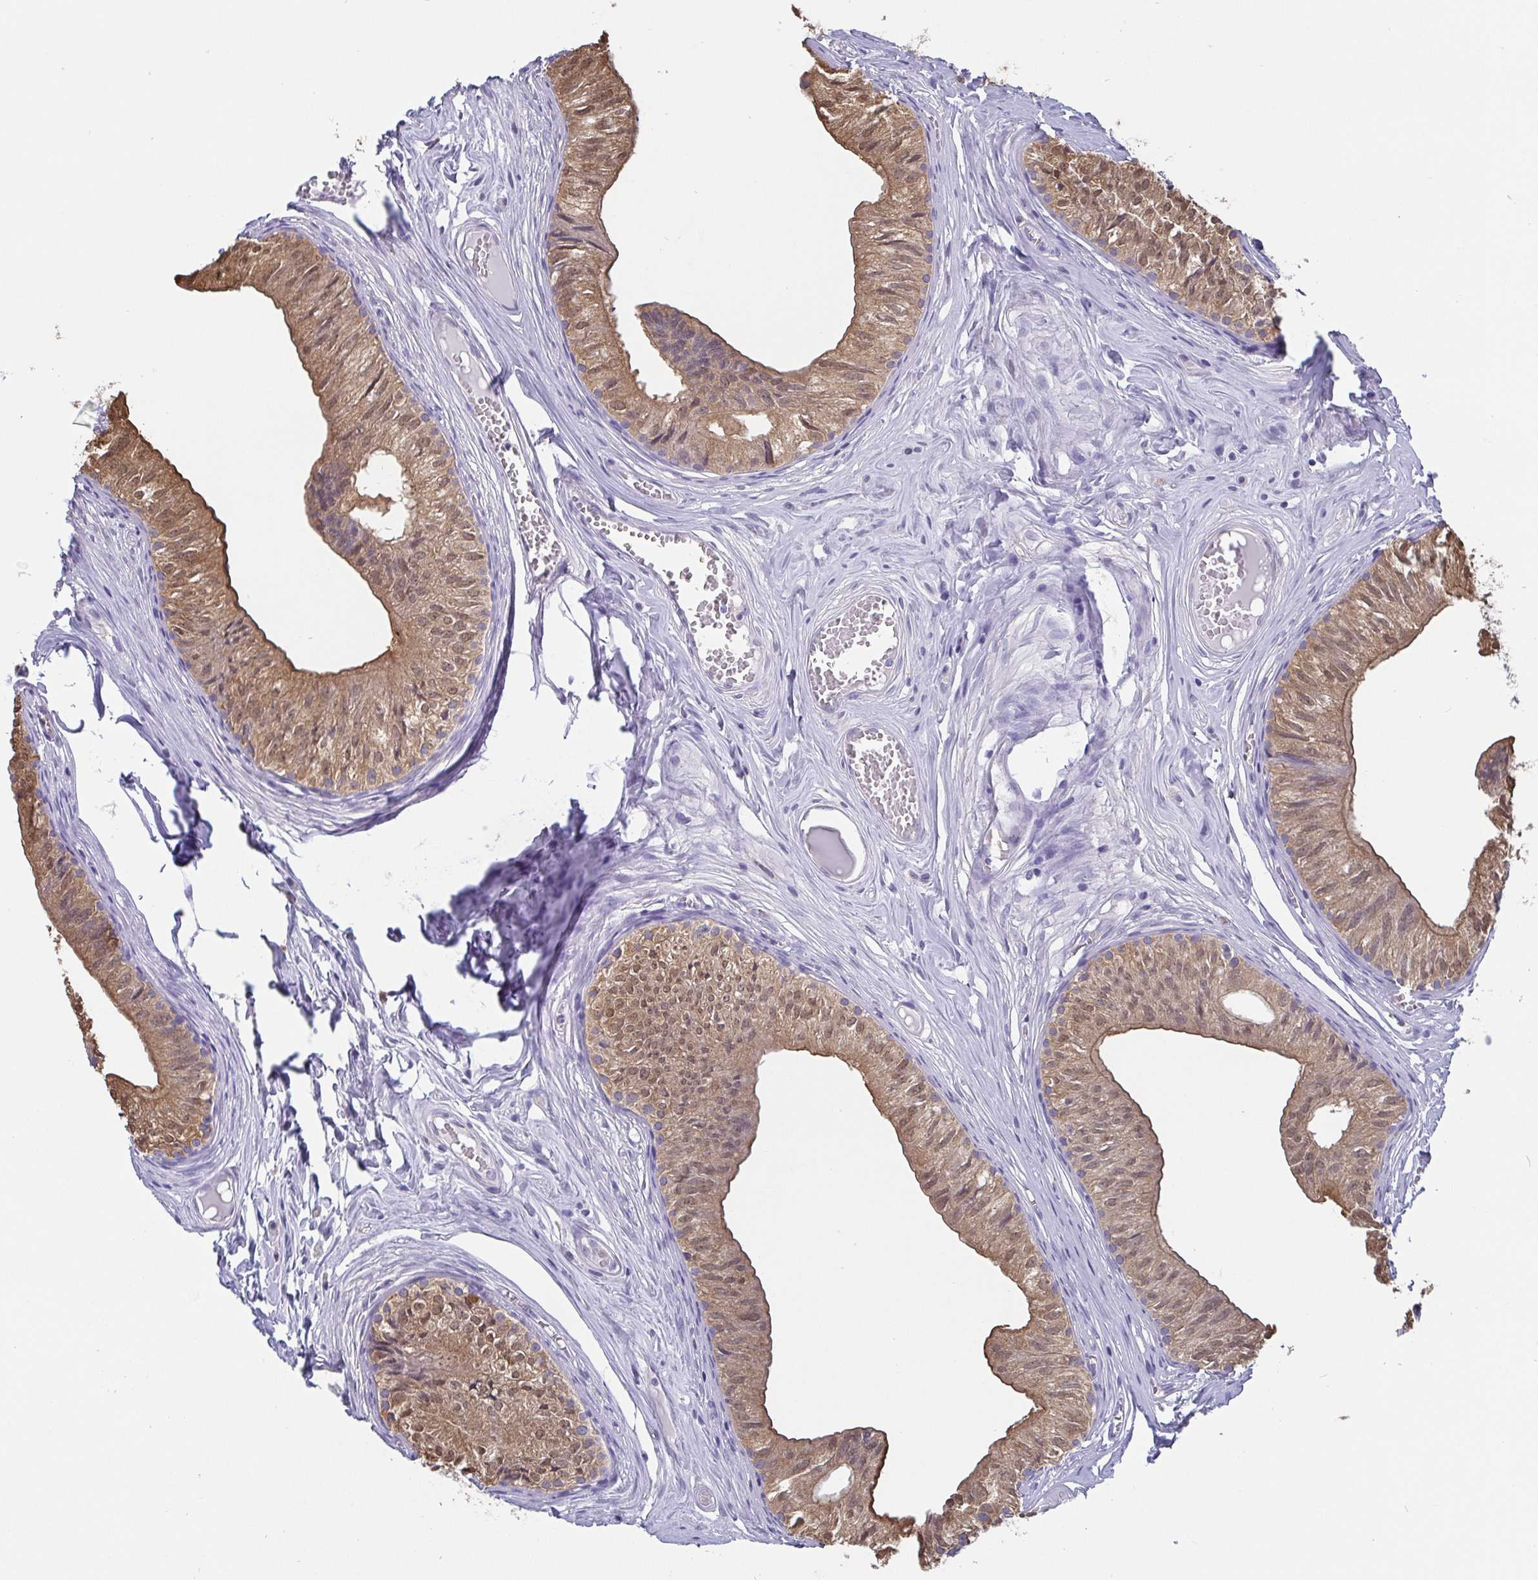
{"staining": {"intensity": "moderate", "quantity": ">75%", "location": "cytoplasmic/membranous,nuclear"}, "tissue": "epididymis", "cell_type": "Glandular cells", "image_type": "normal", "snomed": [{"axis": "morphology", "description": "Normal tissue, NOS"}, {"axis": "topography", "description": "Epididymis"}], "caption": "Glandular cells exhibit medium levels of moderate cytoplasmic/membranous,nuclear positivity in about >75% of cells in benign human epididymis. The staining was performed using DAB (3,3'-diaminobenzidine), with brown indicating positive protein expression. Nuclei are stained blue with hematoxylin.", "gene": "IDH1", "patient": {"sex": "male", "age": 25}}